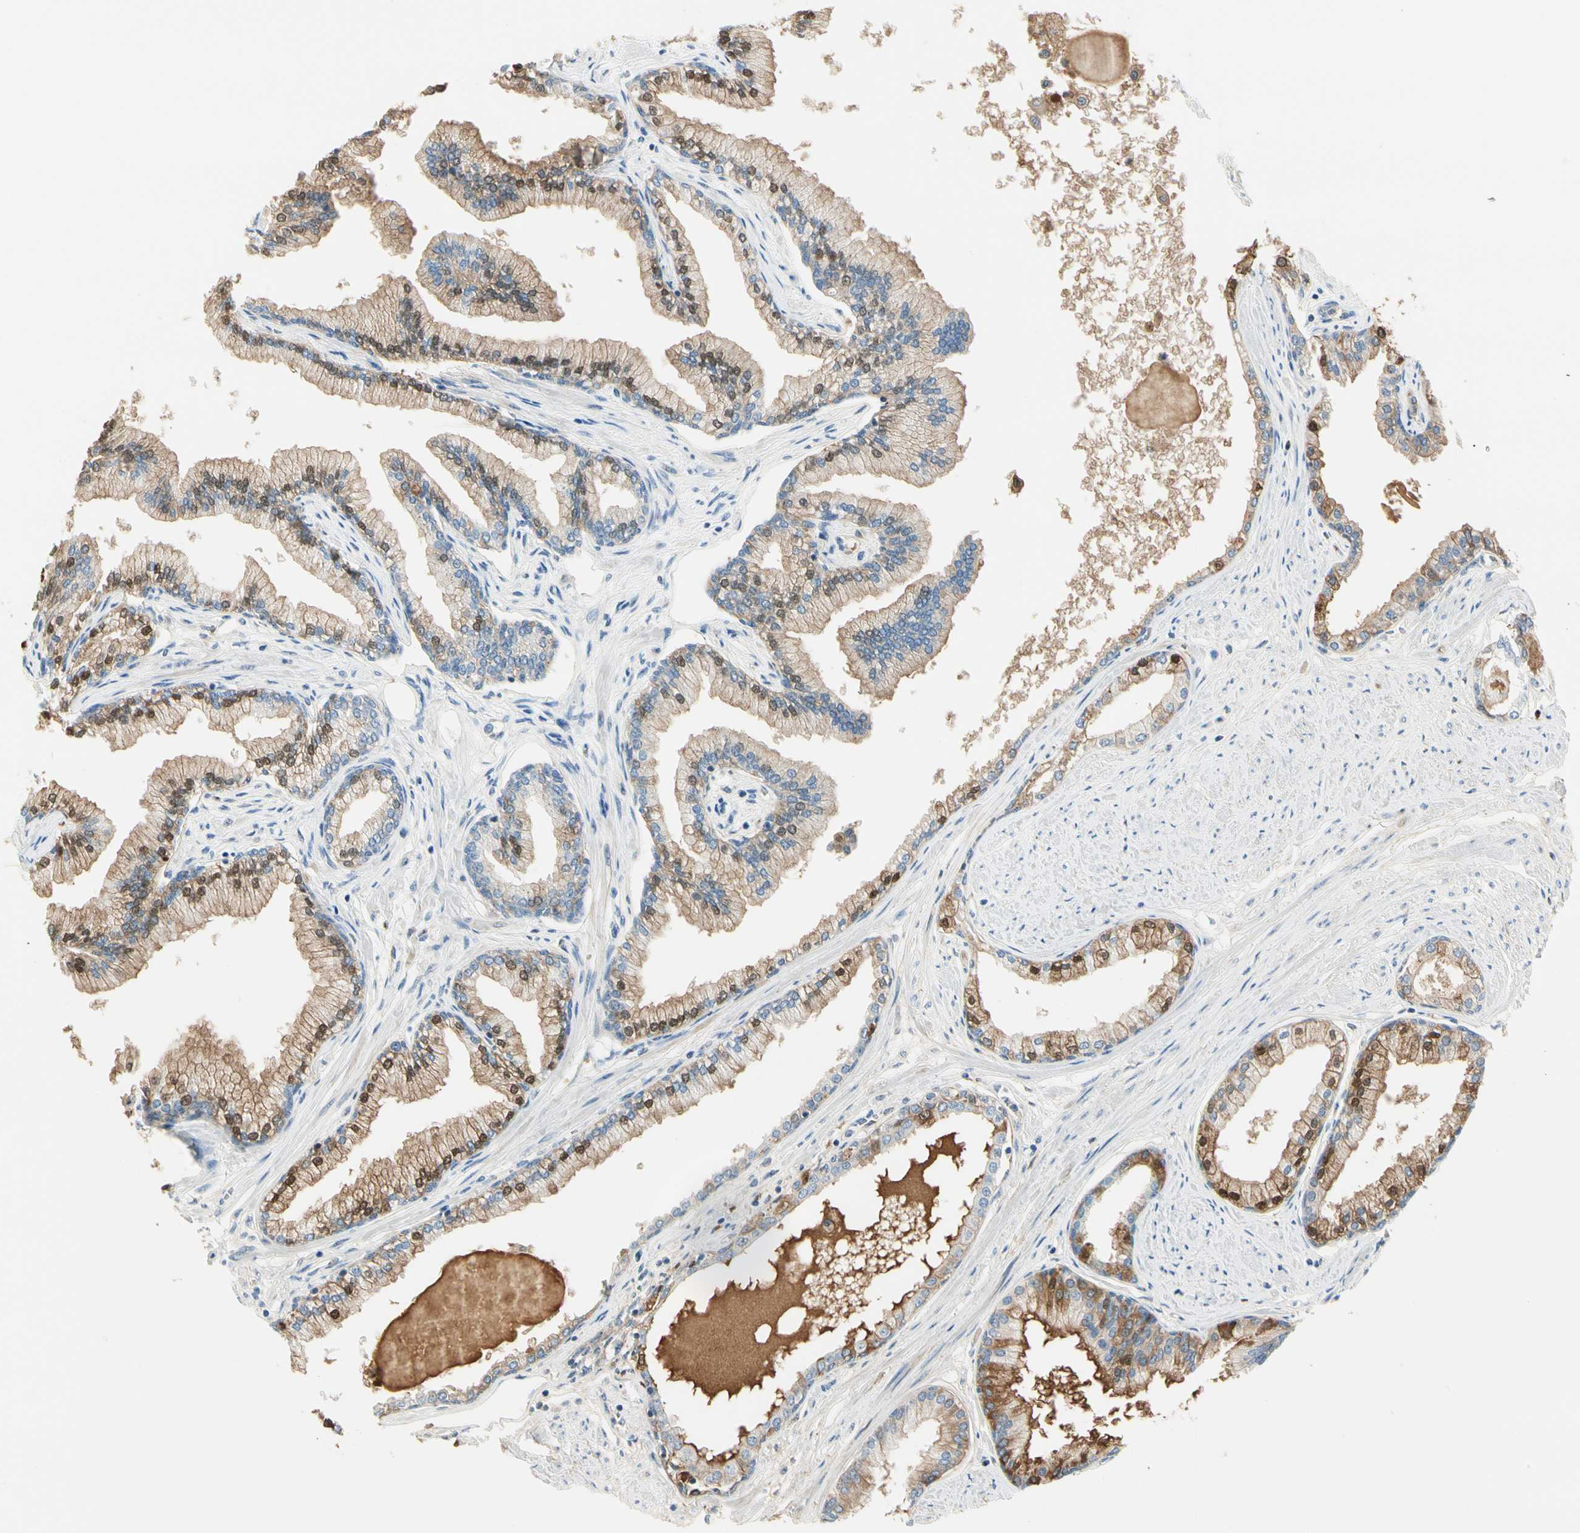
{"staining": {"intensity": "moderate", "quantity": "25%-75%", "location": "cytoplasmic/membranous,nuclear"}, "tissue": "prostate", "cell_type": "Glandular cells", "image_type": "normal", "snomed": [{"axis": "morphology", "description": "Normal tissue, NOS"}, {"axis": "topography", "description": "Prostate"}], "caption": "Moderate cytoplasmic/membranous,nuclear expression for a protein is seen in about 25%-75% of glandular cells of unremarkable prostate using IHC.", "gene": "LAMB3", "patient": {"sex": "male", "age": 64}}